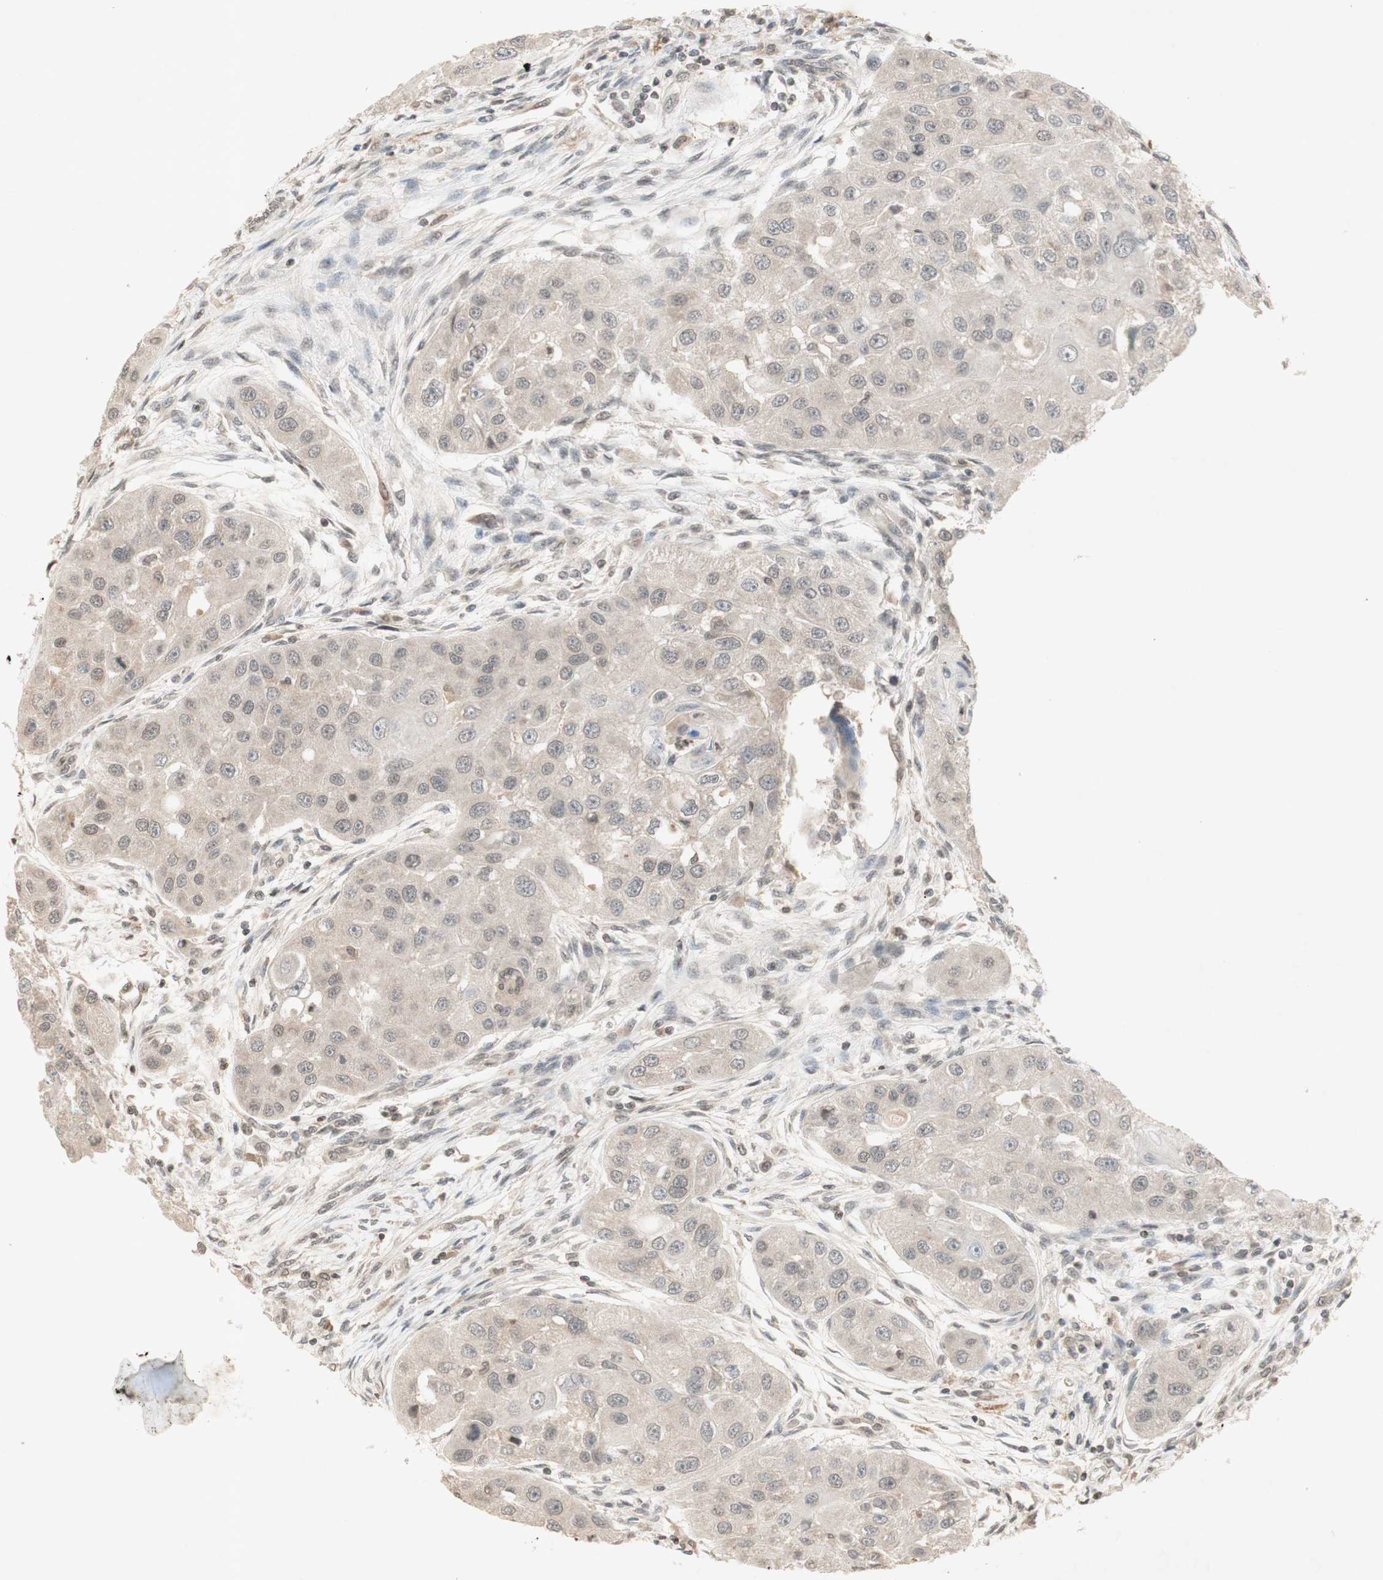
{"staining": {"intensity": "weak", "quantity": ">75%", "location": "cytoplasmic/membranous"}, "tissue": "head and neck cancer", "cell_type": "Tumor cells", "image_type": "cancer", "snomed": [{"axis": "morphology", "description": "Normal tissue, NOS"}, {"axis": "morphology", "description": "Squamous cell carcinoma, NOS"}, {"axis": "topography", "description": "Skeletal muscle"}, {"axis": "topography", "description": "Head-Neck"}], "caption": "The photomicrograph demonstrates a brown stain indicating the presence of a protein in the cytoplasmic/membranous of tumor cells in squamous cell carcinoma (head and neck). The staining was performed using DAB, with brown indicating positive protein expression. Nuclei are stained blue with hematoxylin.", "gene": "GLI1", "patient": {"sex": "male", "age": 51}}